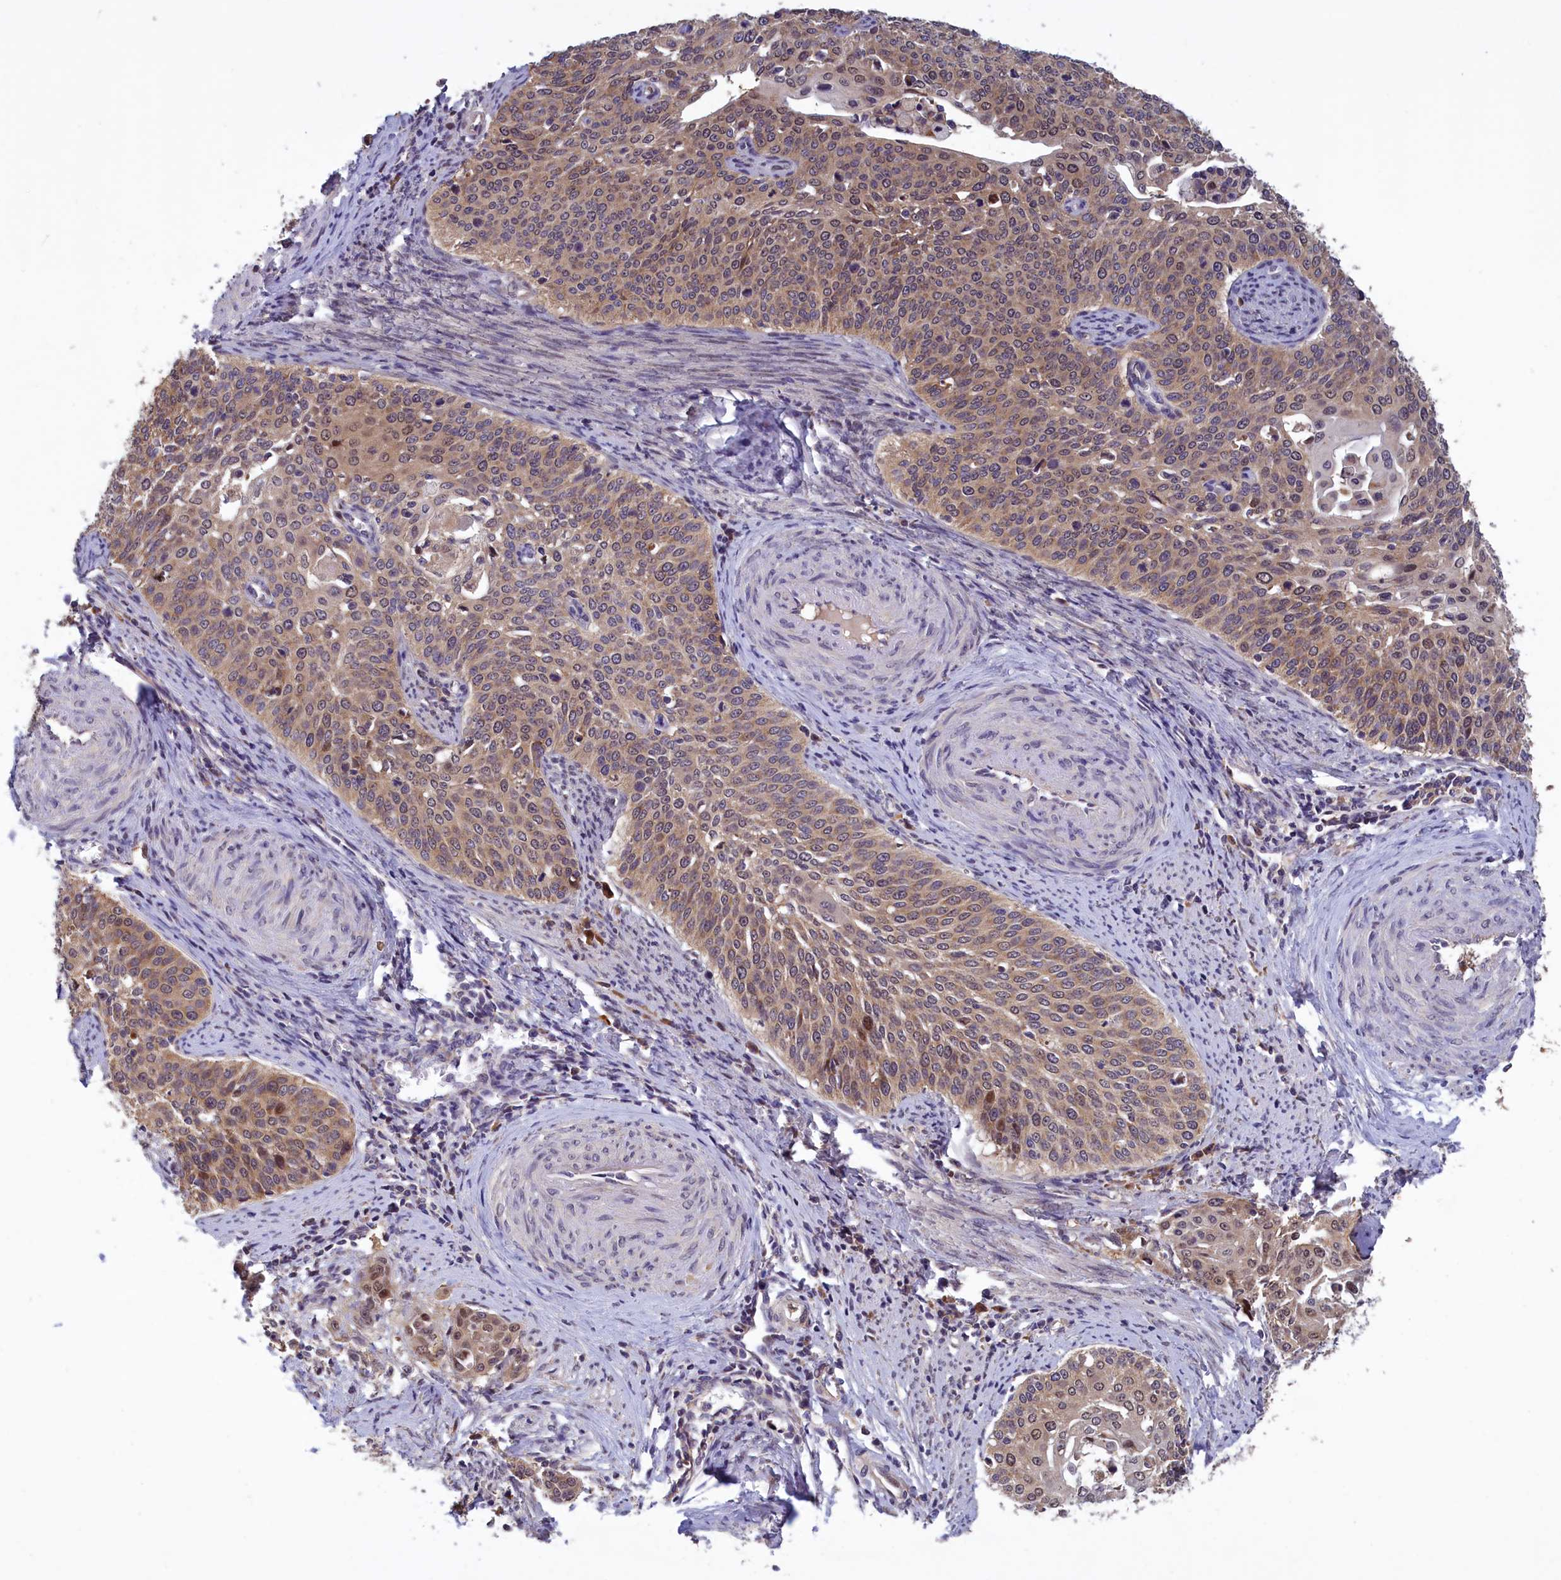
{"staining": {"intensity": "moderate", "quantity": ">75%", "location": "cytoplasmic/membranous,nuclear"}, "tissue": "cervical cancer", "cell_type": "Tumor cells", "image_type": "cancer", "snomed": [{"axis": "morphology", "description": "Squamous cell carcinoma, NOS"}, {"axis": "topography", "description": "Cervix"}], "caption": "DAB (3,3'-diaminobenzidine) immunohistochemical staining of cervical squamous cell carcinoma shows moderate cytoplasmic/membranous and nuclear protein expression in approximately >75% of tumor cells. (DAB IHC with brightfield microscopy, high magnification).", "gene": "CCDC15", "patient": {"sex": "female", "age": 44}}